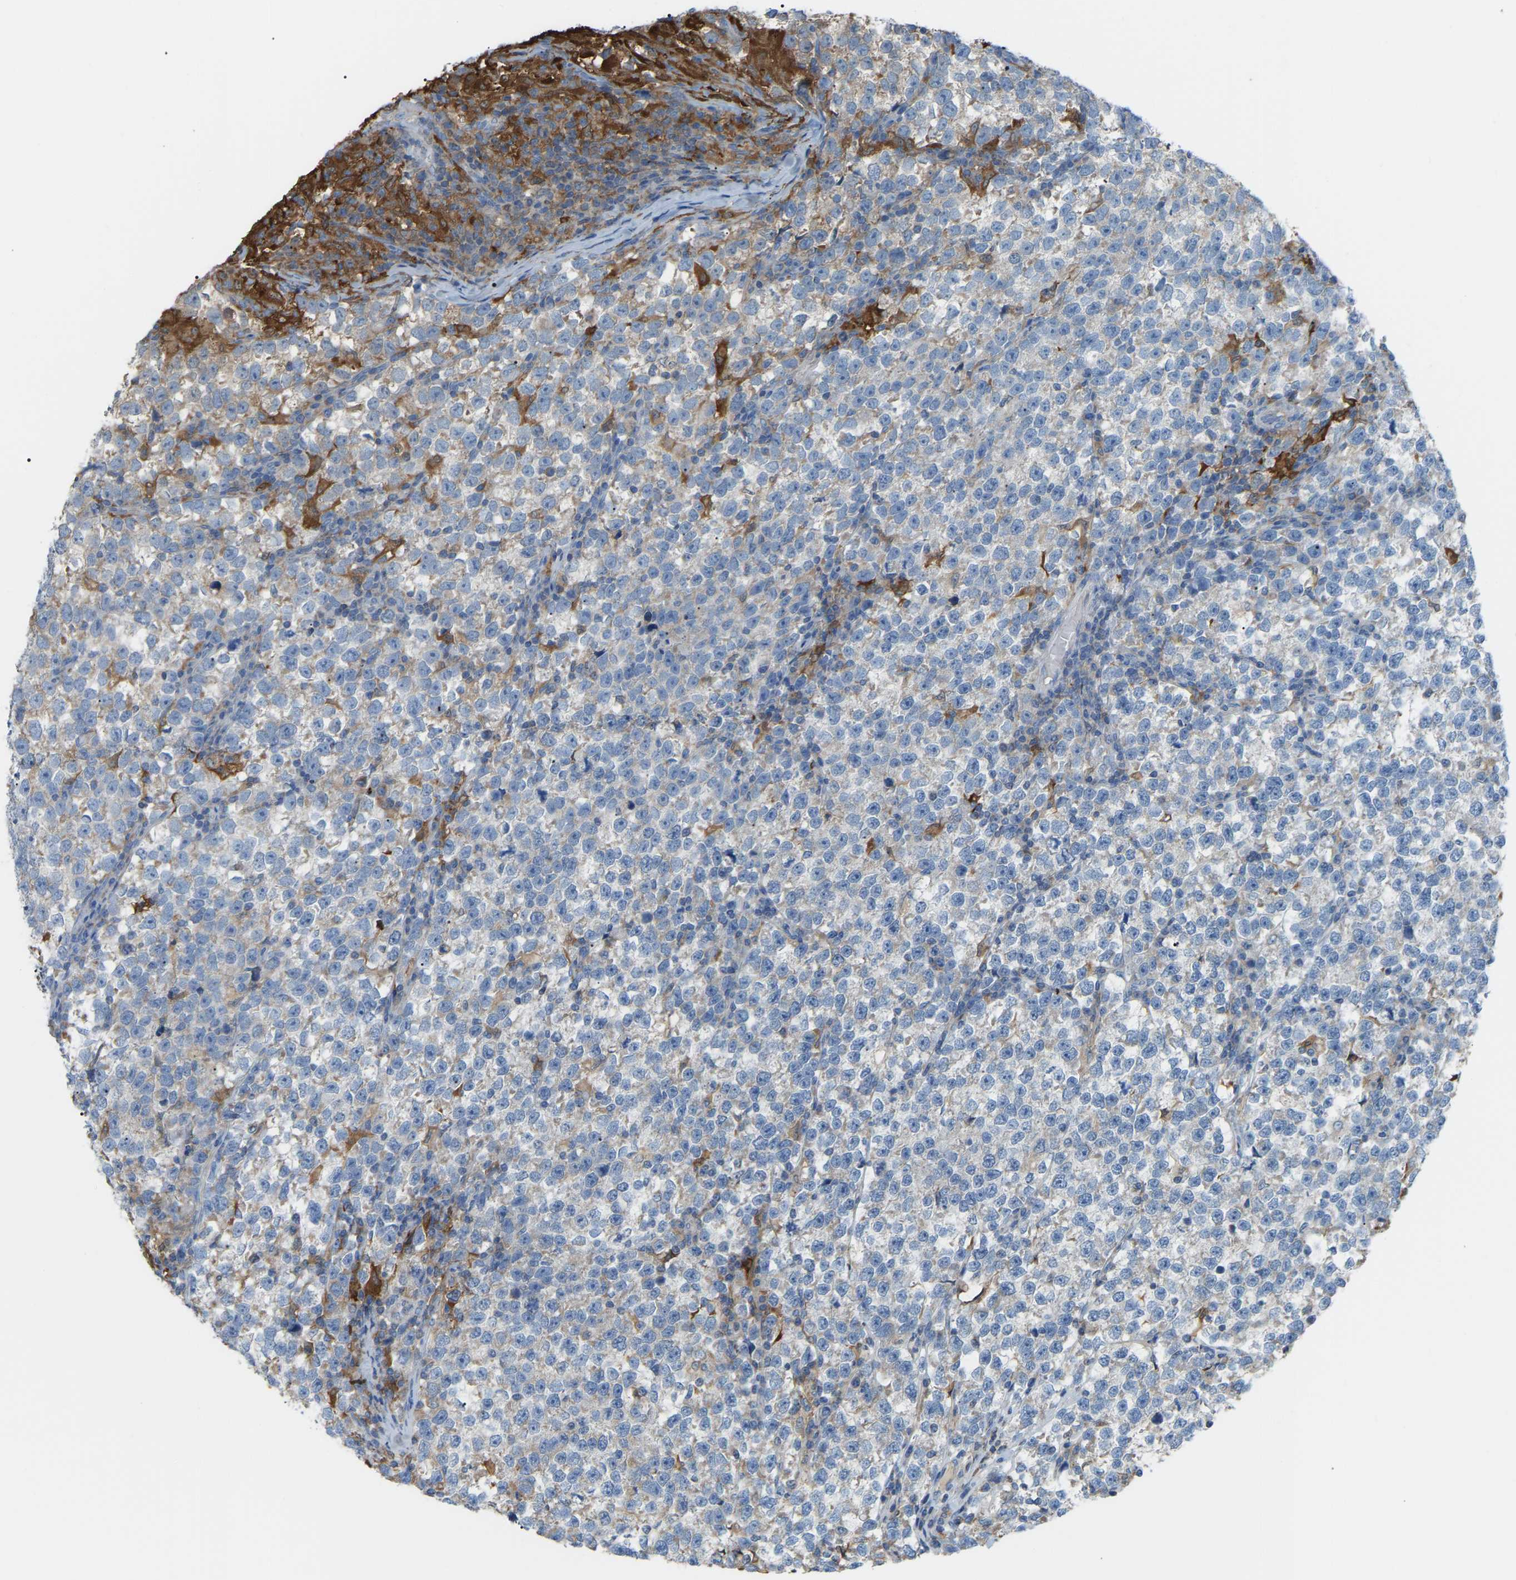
{"staining": {"intensity": "negative", "quantity": "none", "location": "none"}, "tissue": "testis cancer", "cell_type": "Tumor cells", "image_type": "cancer", "snomed": [{"axis": "morphology", "description": "Normal tissue, NOS"}, {"axis": "morphology", "description": "Seminoma, NOS"}, {"axis": "topography", "description": "Testis"}], "caption": "A high-resolution image shows IHC staining of seminoma (testis), which demonstrates no significant staining in tumor cells.", "gene": "CROT", "patient": {"sex": "male", "age": 43}}